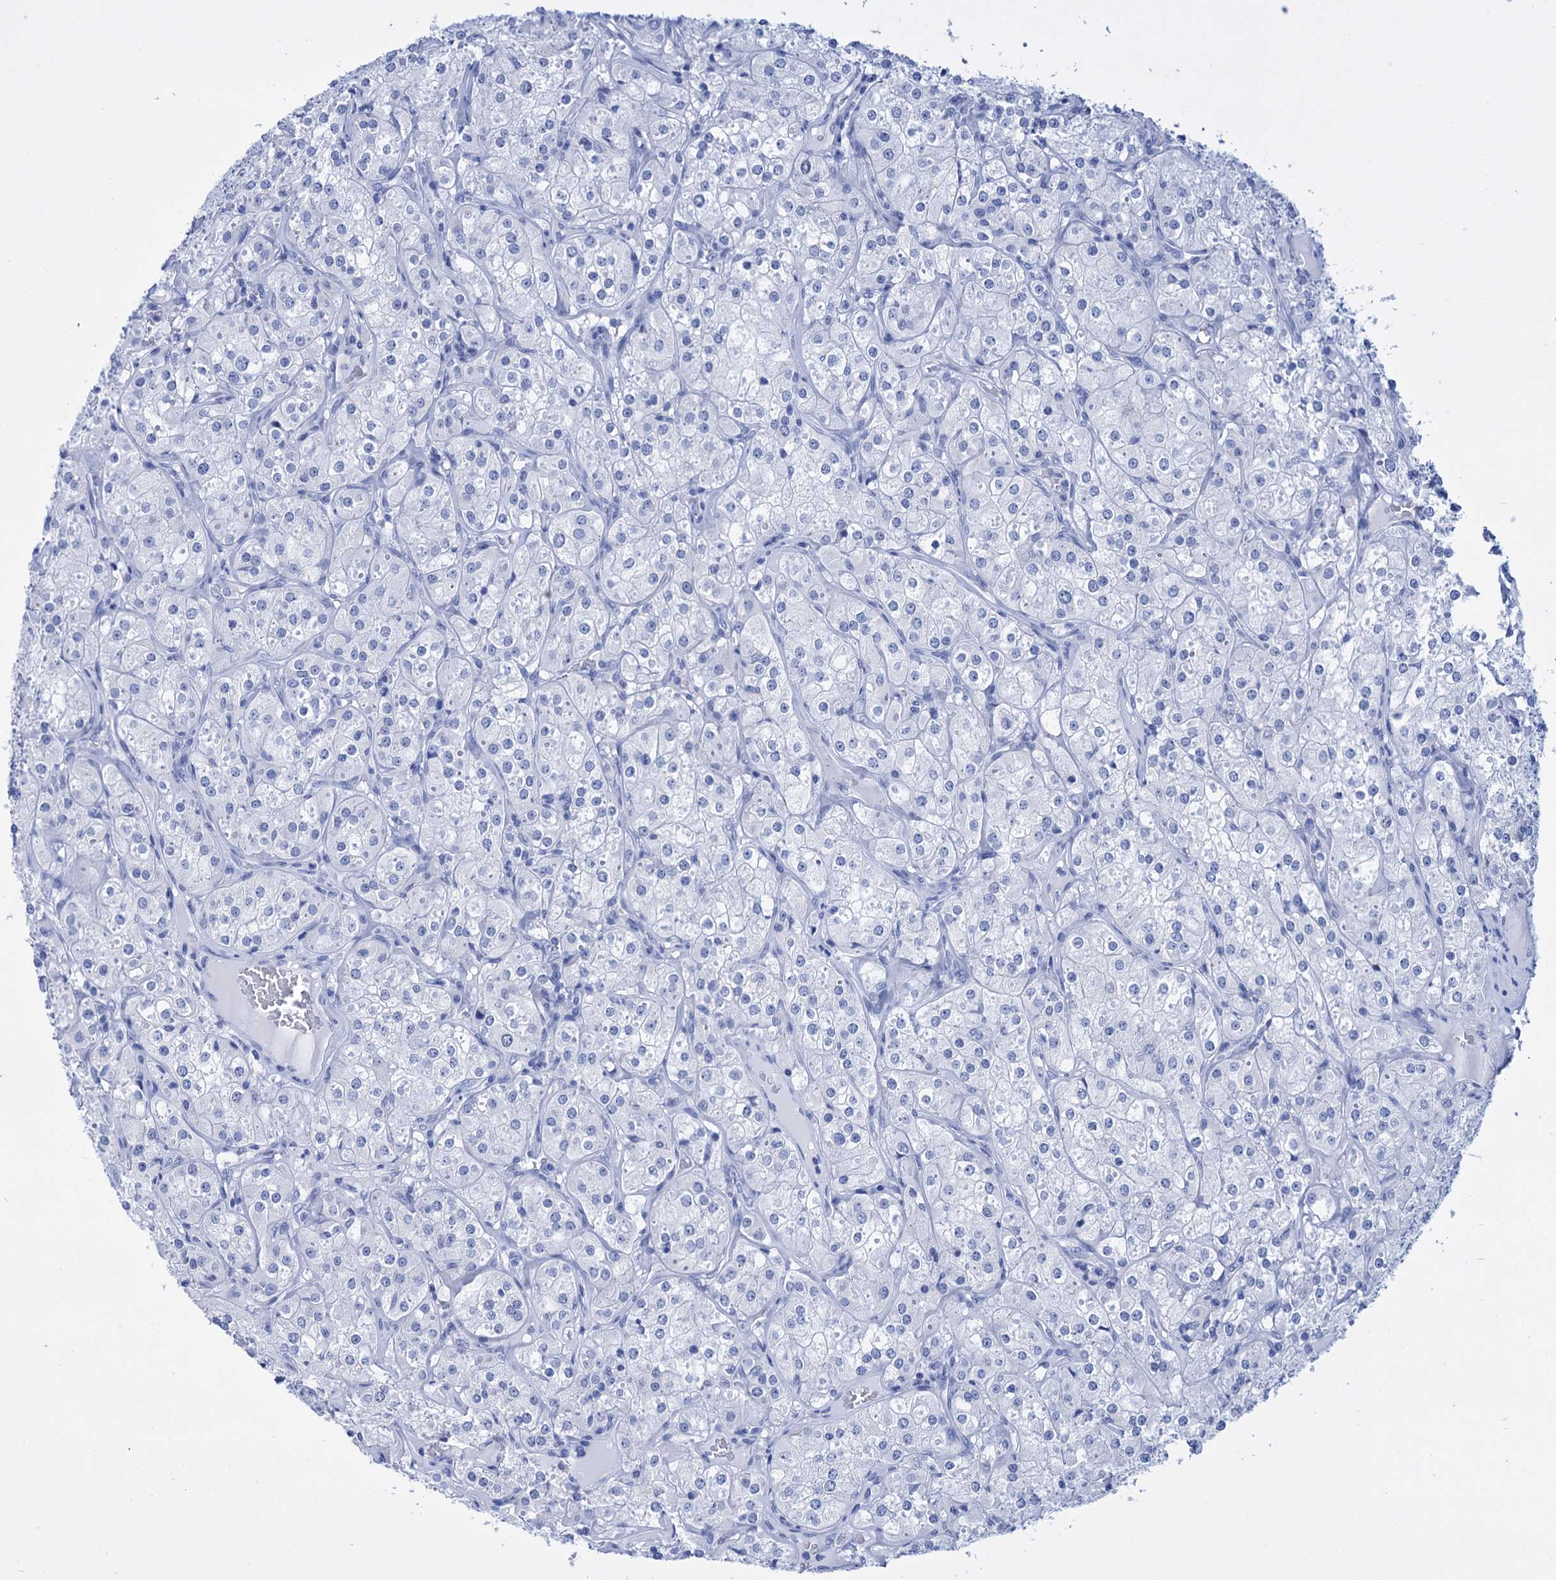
{"staining": {"intensity": "negative", "quantity": "none", "location": "none"}, "tissue": "renal cancer", "cell_type": "Tumor cells", "image_type": "cancer", "snomed": [{"axis": "morphology", "description": "Adenocarcinoma, NOS"}, {"axis": "topography", "description": "Kidney"}], "caption": "An IHC image of renal cancer (adenocarcinoma) is shown. There is no staining in tumor cells of renal cancer (adenocarcinoma). The staining was performed using DAB to visualize the protein expression in brown, while the nuclei were stained in blue with hematoxylin (Magnification: 20x).", "gene": "FBXW12", "patient": {"sex": "male", "age": 77}}